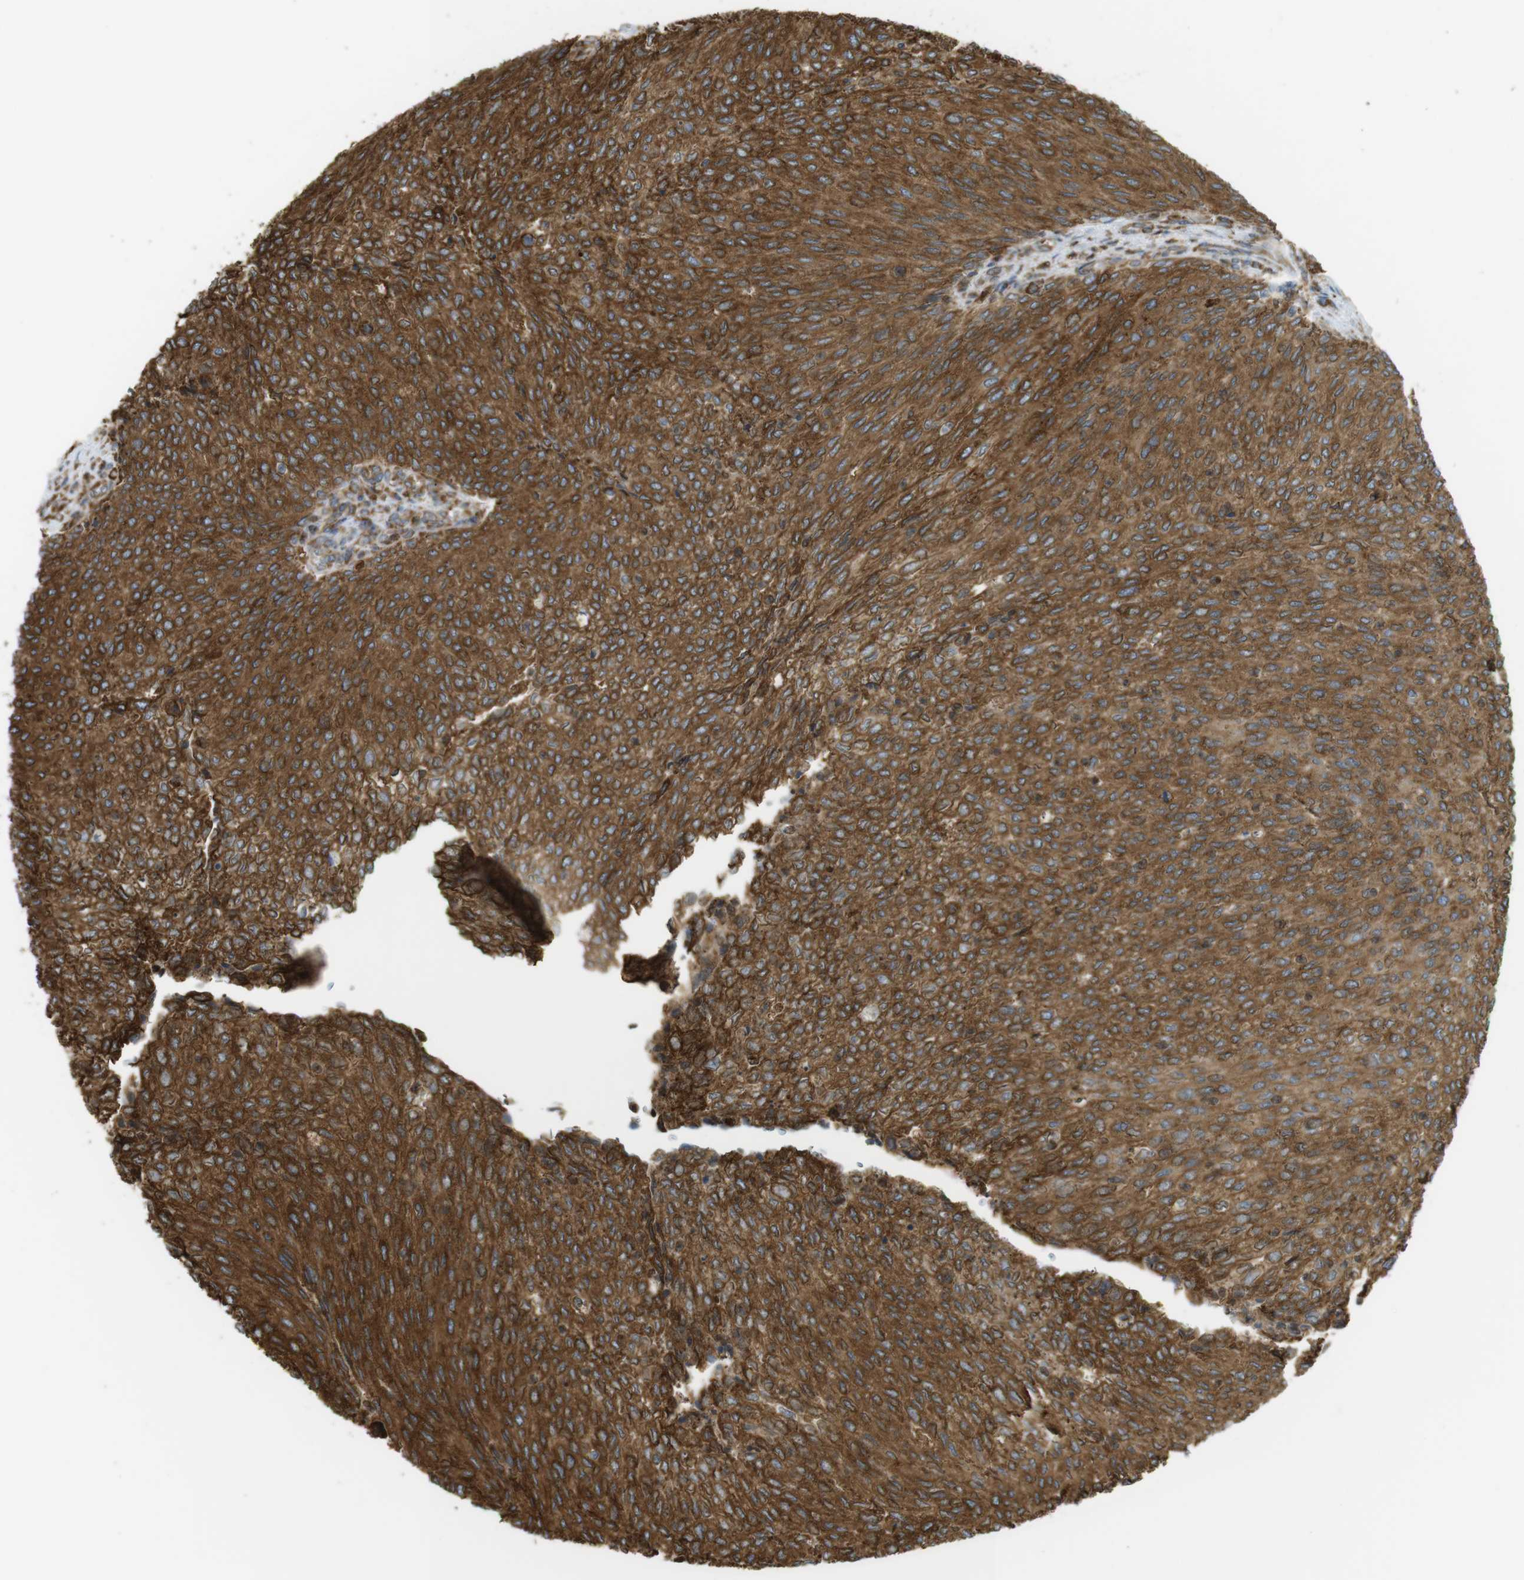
{"staining": {"intensity": "strong", "quantity": ">75%", "location": "cytoplasmic/membranous"}, "tissue": "urothelial cancer", "cell_type": "Tumor cells", "image_type": "cancer", "snomed": [{"axis": "morphology", "description": "Urothelial carcinoma, Low grade"}, {"axis": "topography", "description": "Urinary bladder"}], "caption": "Immunohistochemistry (DAB) staining of urothelial cancer shows strong cytoplasmic/membranous protein staining in approximately >75% of tumor cells. (Stains: DAB in brown, nuclei in blue, Microscopy: brightfield microscopy at high magnification).", "gene": "MBOAT2", "patient": {"sex": "female", "age": 79}}